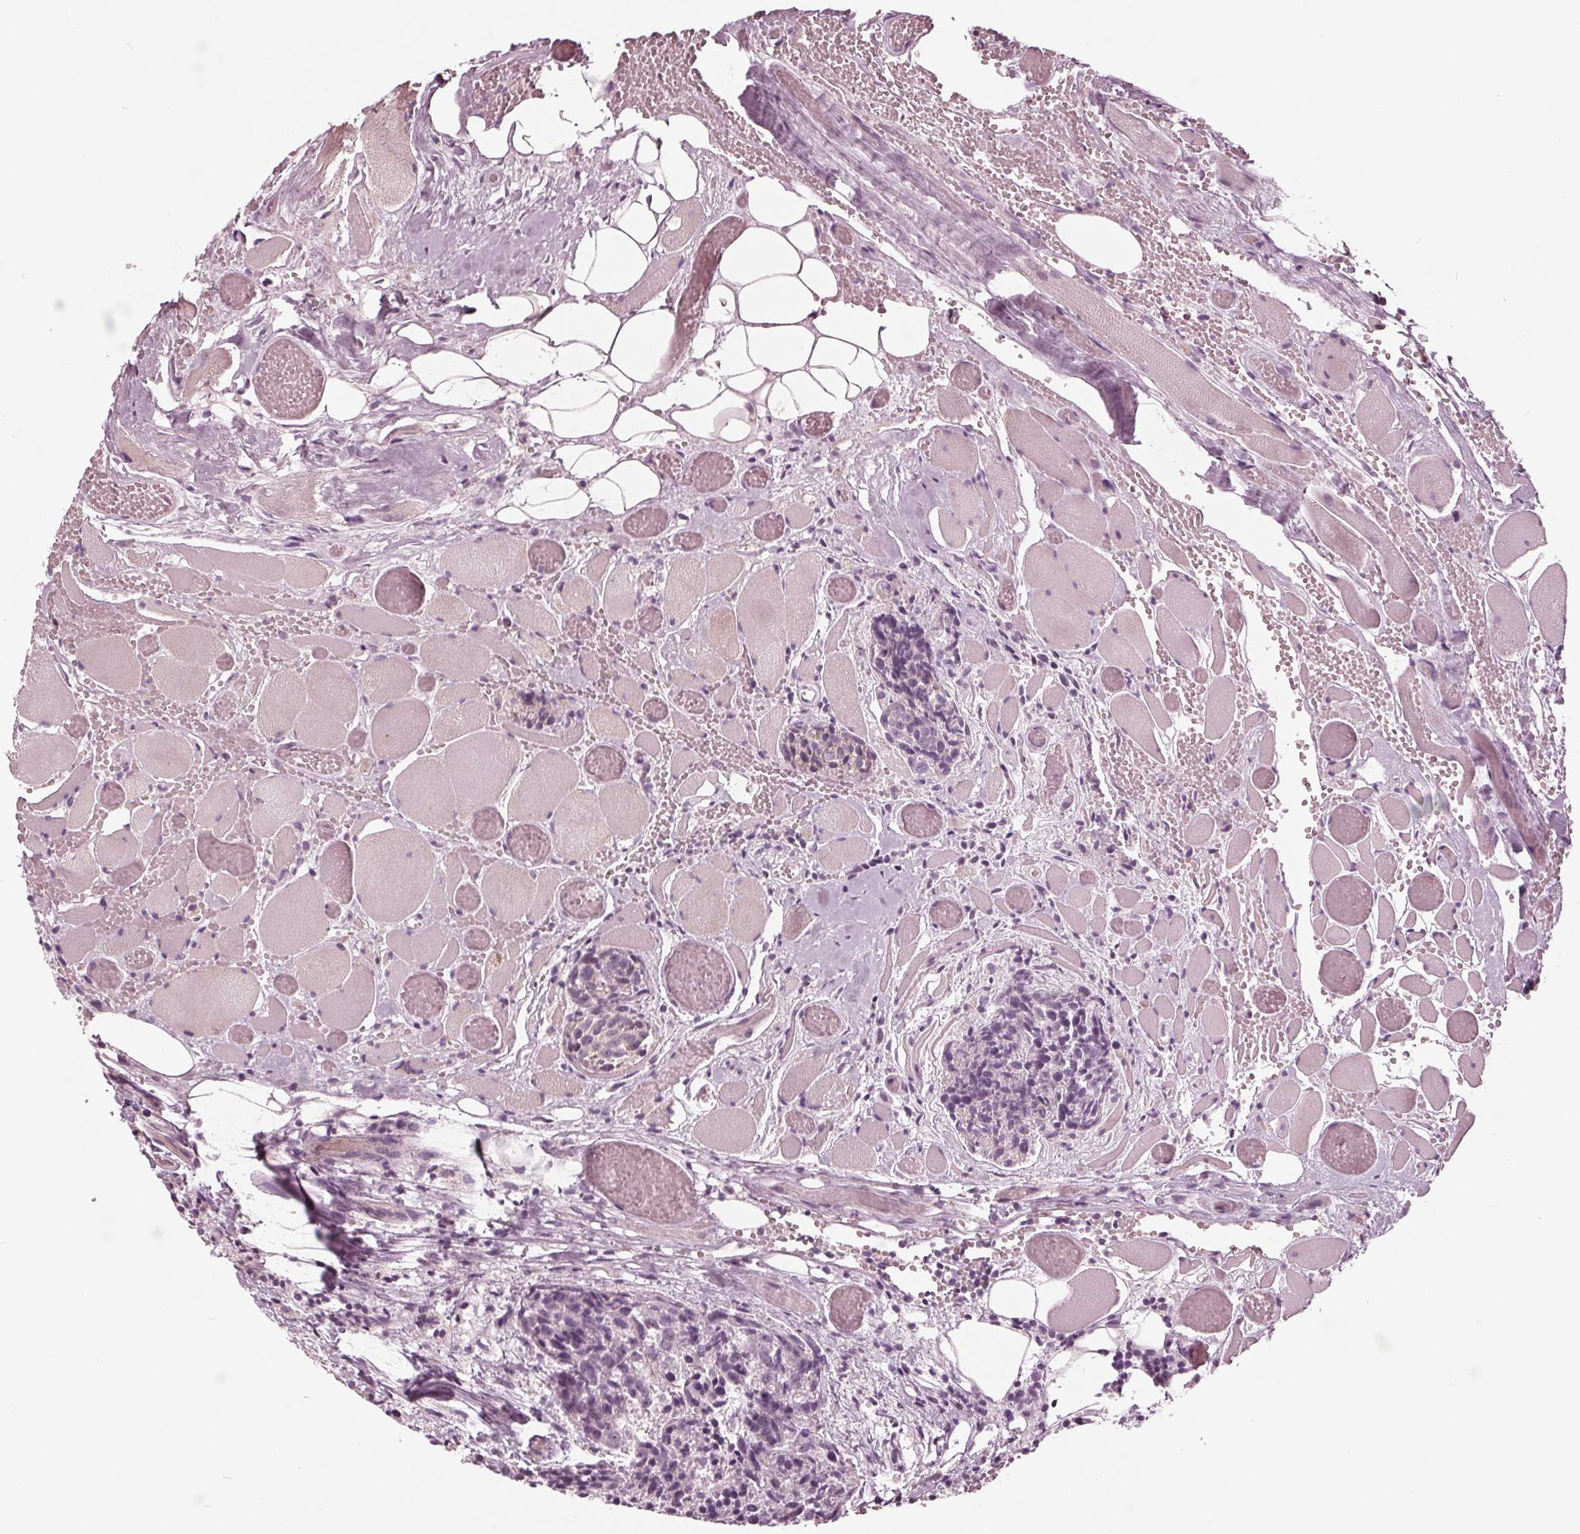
{"staining": {"intensity": "negative", "quantity": "none", "location": "none"}, "tissue": "head and neck cancer", "cell_type": "Tumor cells", "image_type": "cancer", "snomed": [{"axis": "morphology", "description": "Squamous cell carcinoma, NOS"}, {"axis": "topography", "description": "Oral tissue"}, {"axis": "topography", "description": "Head-Neck"}], "caption": "Tumor cells are negative for protein expression in human head and neck cancer (squamous cell carcinoma). Nuclei are stained in blue.", "gene": "CLN6", "patient": {"sex": "male", "age": 64}}